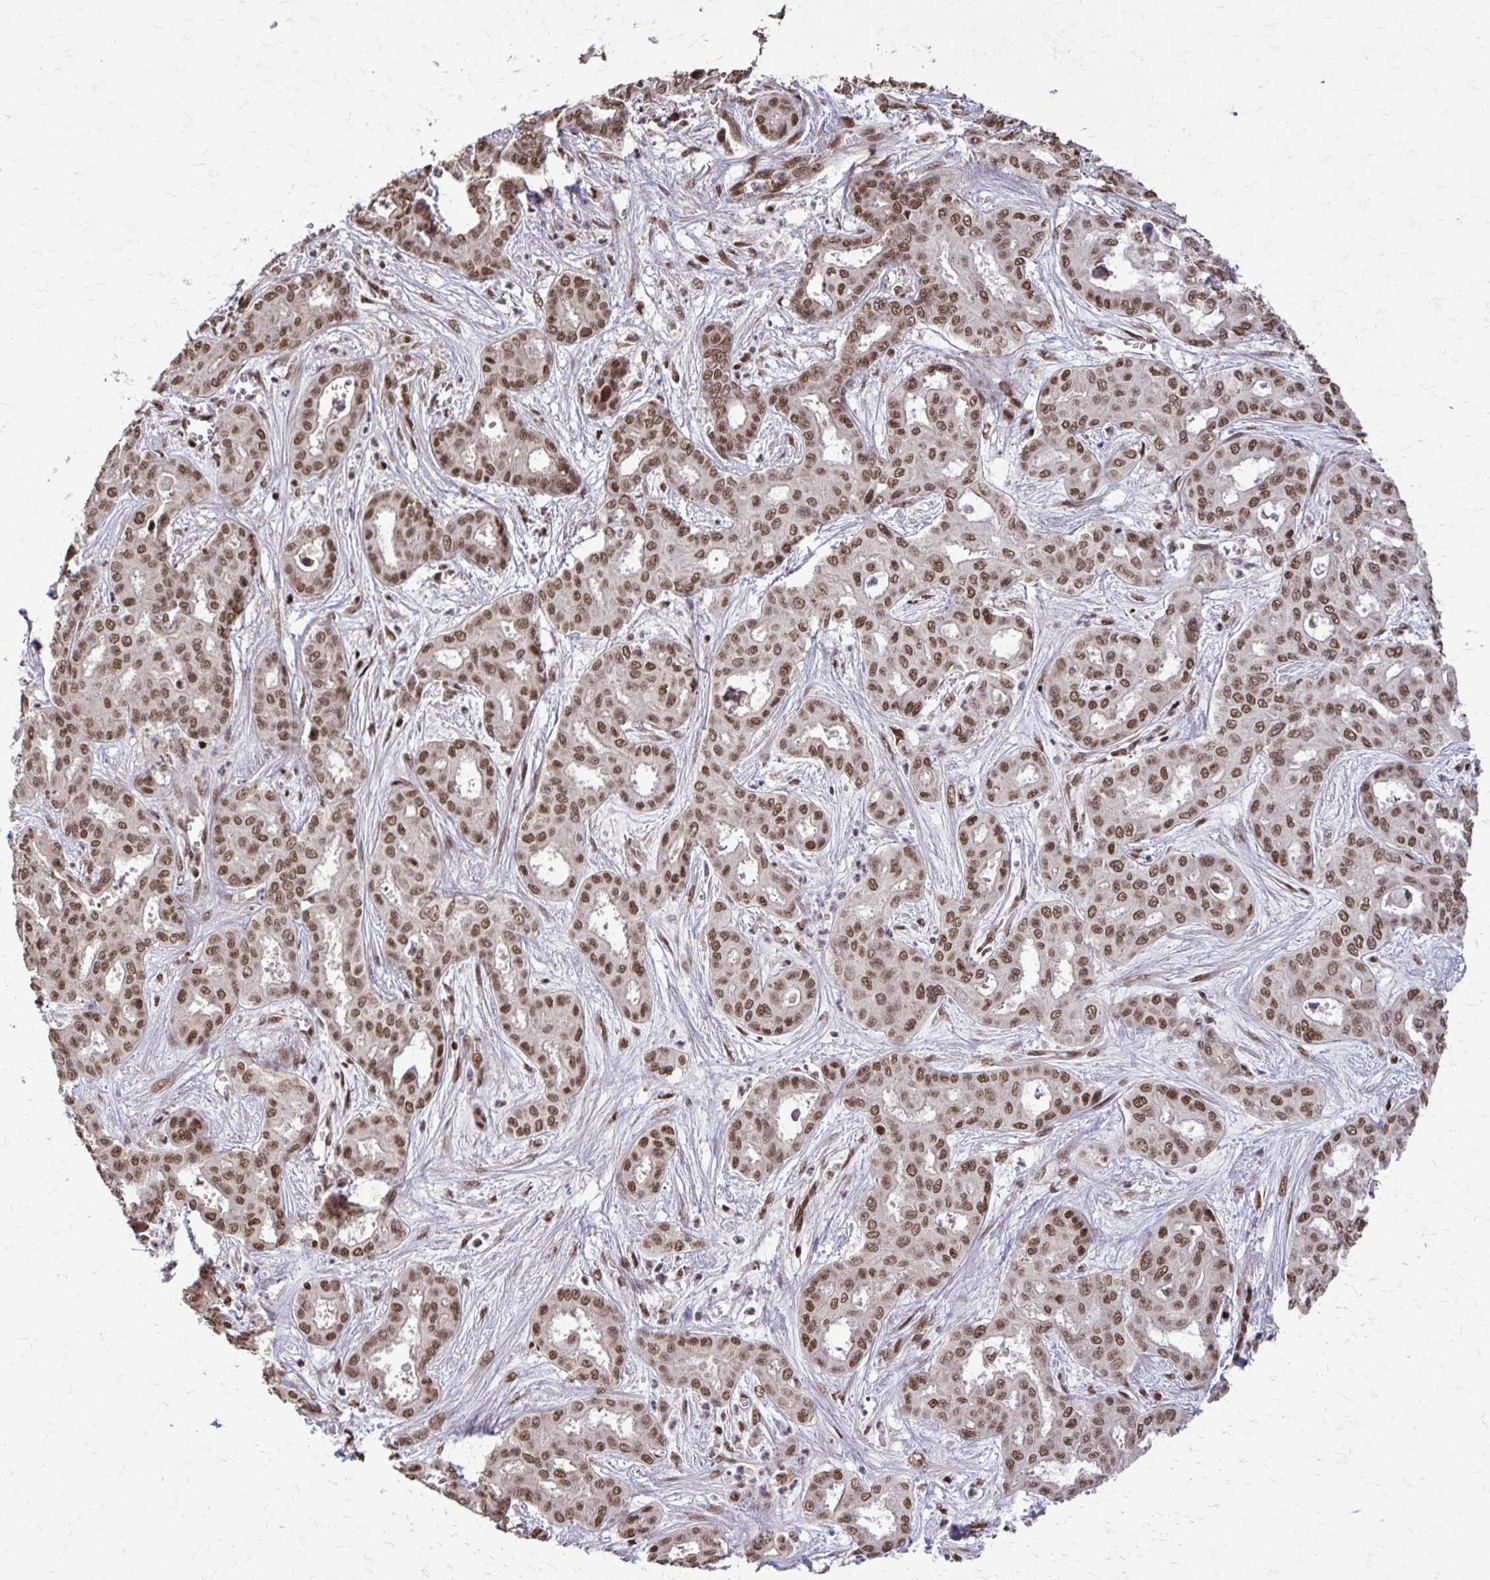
{"staining": {"intensity": "moderate", "quantity": ">75%", "location": "nuclear"}, "tissue": "liver cancer", "cell_type": "Tumor cells", "image_type": "cancer", "snomed": [{"axis": "morphology", "description": "Cholangiocarcinoma"}, {"axis": "topography", "description": "Liver"}], "caption": "Human liver cancer stained with a protein marker displays moderate staining in tumor cells.", "gene": "SS18", "patient": {"sex": "female", "age": 64}}